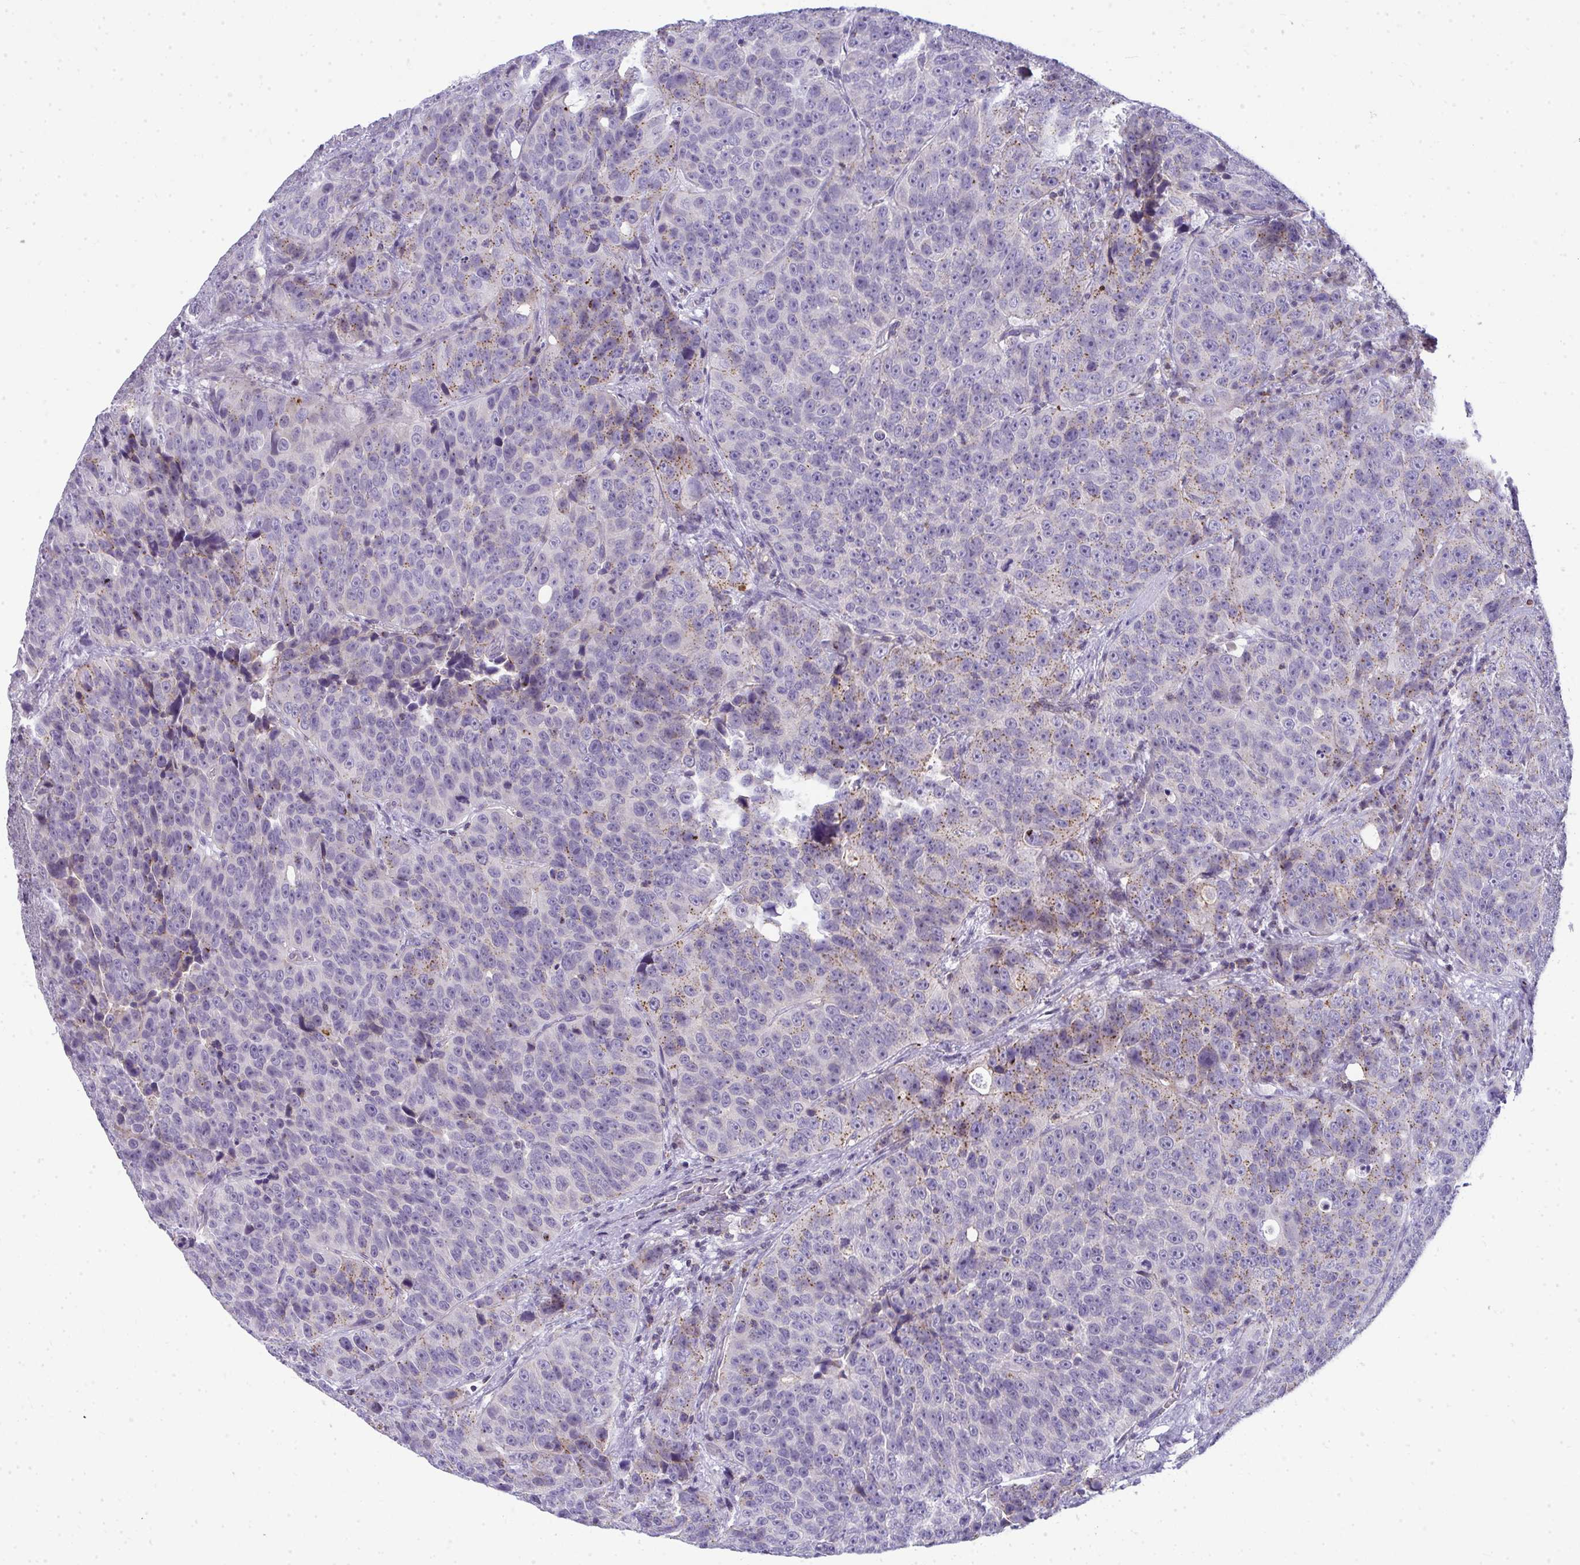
{"staining": {"intensity": "moderate", "quantity": "25%-75%", "location": "cytoplasmic/membranous"}, "tissue": "urothelial cancer", "cell_type": "Tumor cells", "image_type": "cancer", "snomed": [{"axis": "morphology", "description": "Urothelial carcinoma, NOS"}, {"axis": "topography", "description": "Urinary bladder"}], "caption": "Protein expression analysis of human transitional cell carcinoma reveals moderate cytoplasmic/membranous staining in approximately 25%-75% of tumor cells. The staining was performed using DAB, with brown indicating positive protein expression. Nuclei are stained blue with hematoxylin.", "gene": "VPS4B", "patient": {"sex": "male", "age": 52}}